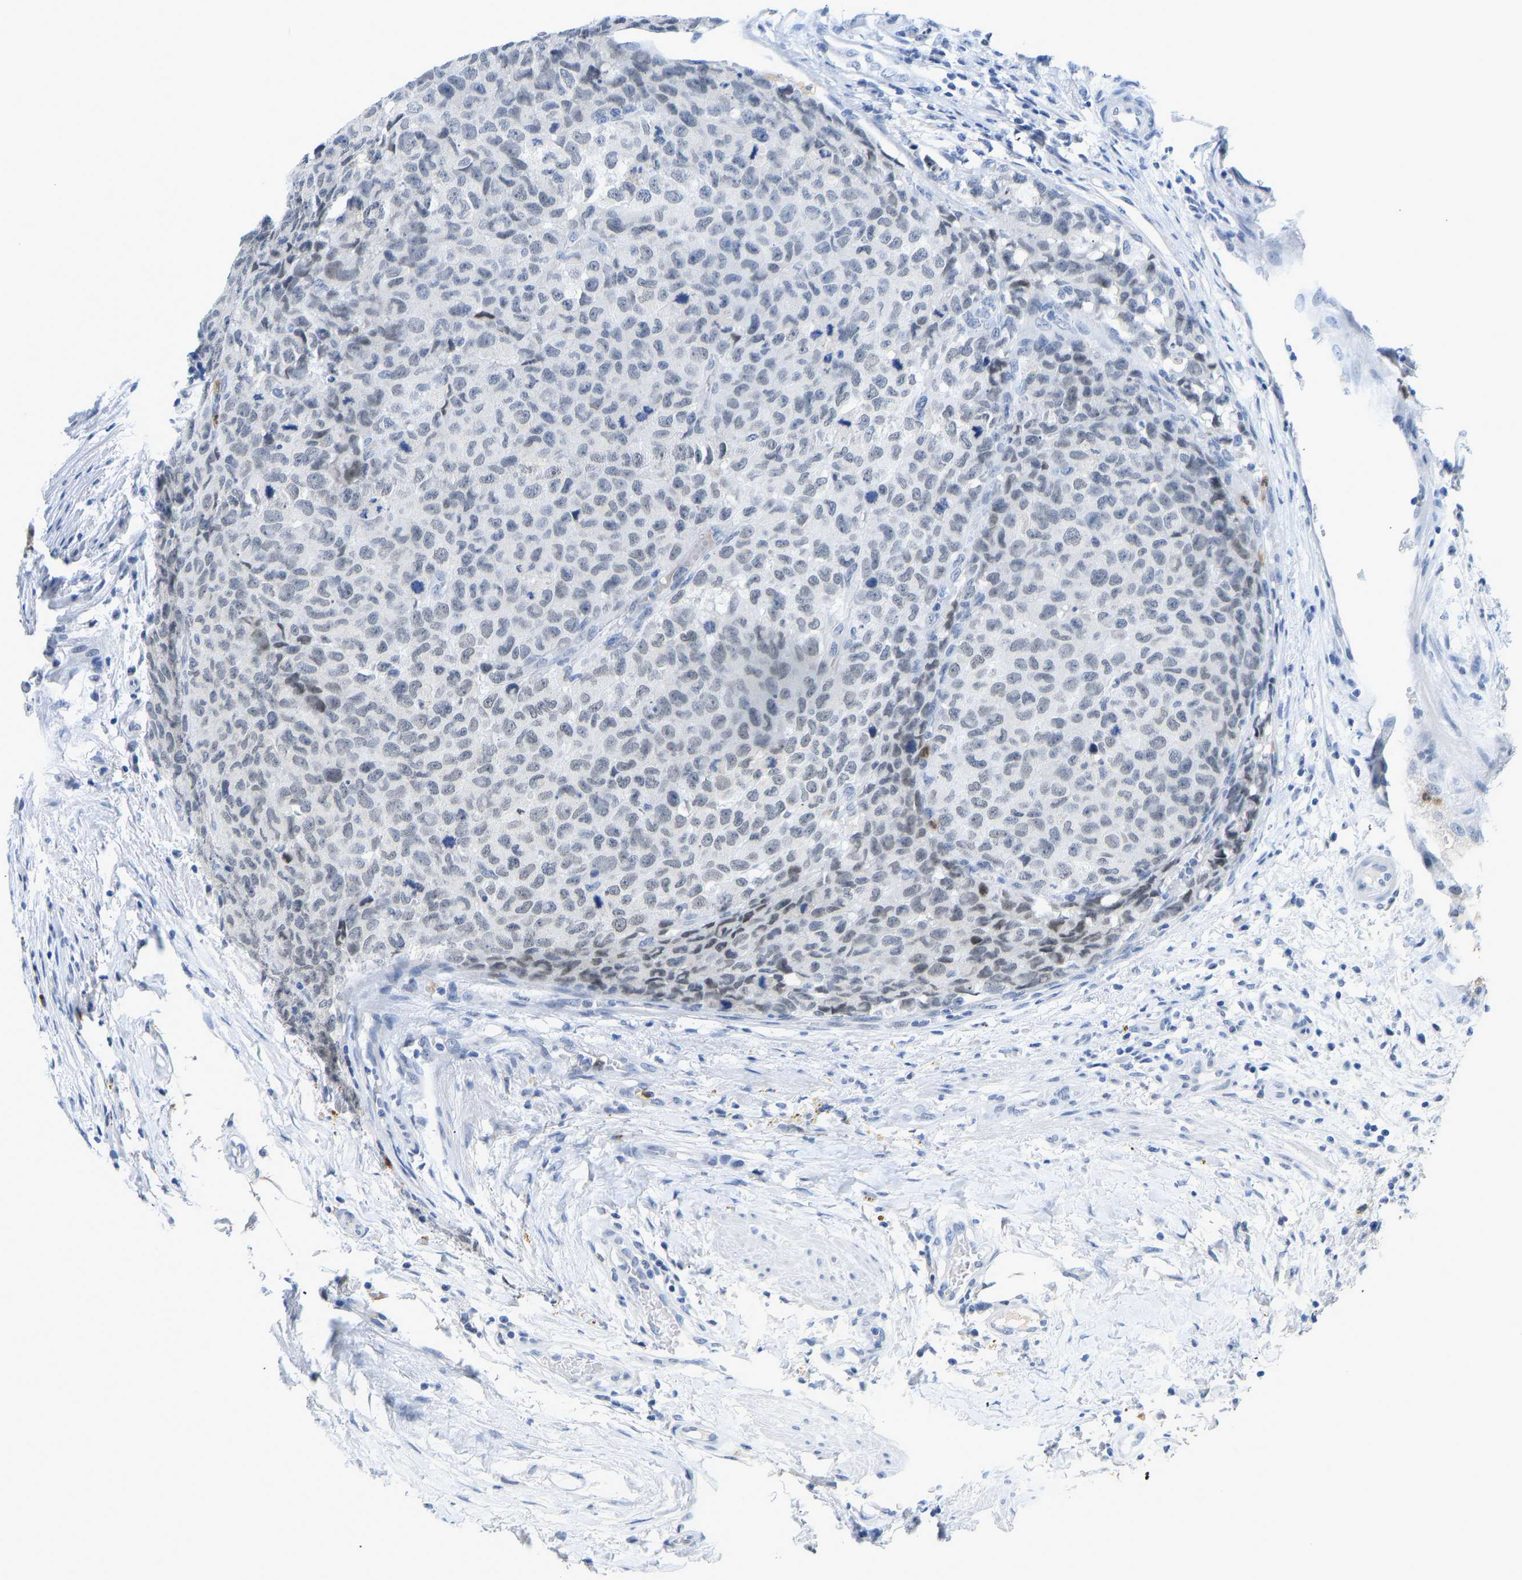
{"staining": {"intensity": "negative", "quantity": "none", "location": "none"}, "tissue": "testis cancer", "cell_type": "Tumor cells", "image_type": "cancer", "snomed": [{"axis": "morphology", "description": "Seminoma, NOS"}, {"axis": "topography", "description": "Testis"}], "caption": "Micrograph shows no significant protein staining in tumor cells of testis seminoma.", "gene": "TXNDC2", "patient": {"sex": "male", "age": 59}}